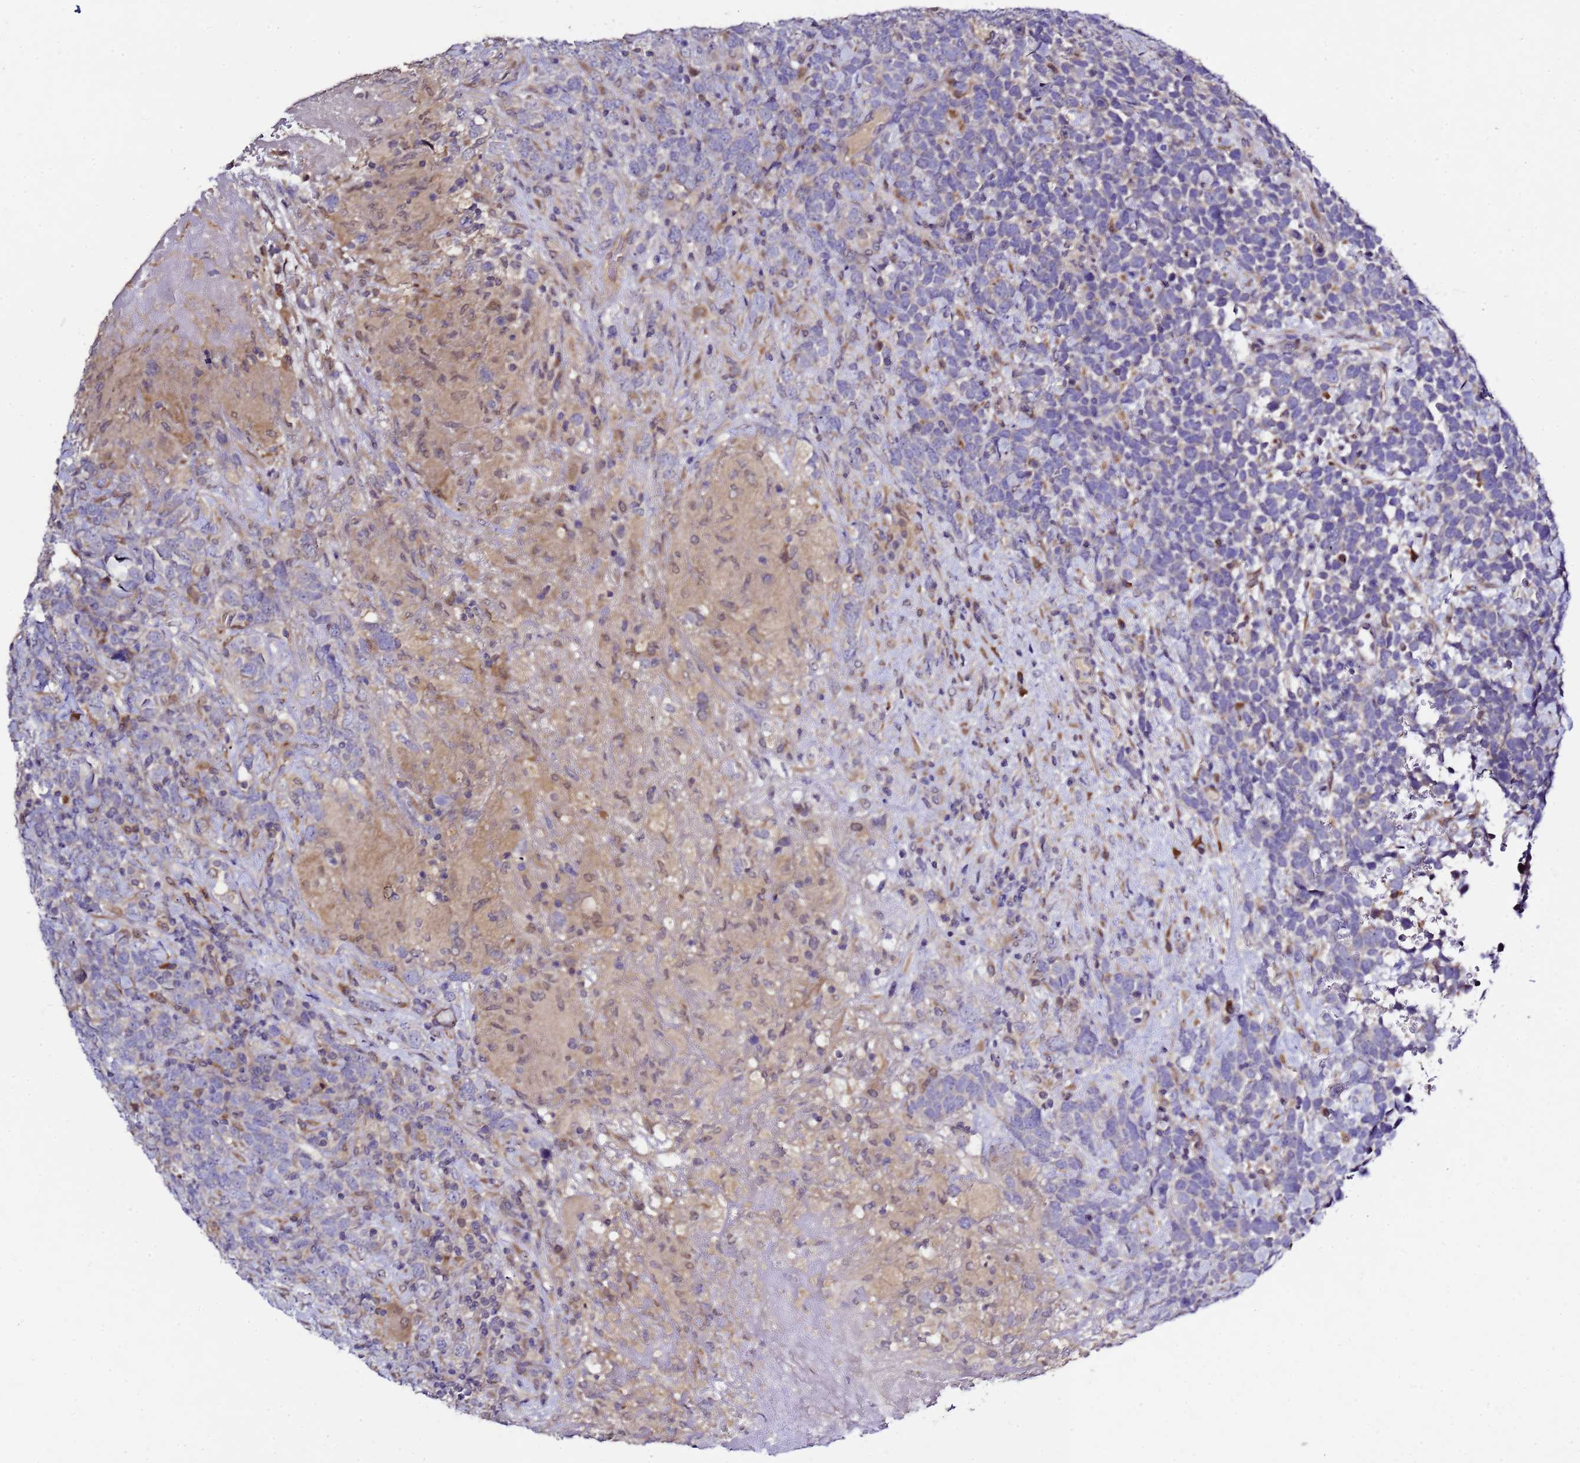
{"staining": {"intensity": "negative", "quantity": "none", "location": "none"}, "tissue": "urothelial cancer", "cell_type": "Tumor cells", "image_type": "cancer", "snomed": [{"axis": "morphology", "description": "Urothelial carcinoma, High grade"}, {"axis": "topography", "description": "Urinary bladder"}], "caption": "High power microscopy micrograph of an immunohistochemistry (IHC) photomicrograph of urothelial cancer, revealing no significant positivity in tumor cells. (IHC, brightfield microscopy, high magnification).", "gene": "ALG3", "patient": {"sex": "female", "age": 82}}